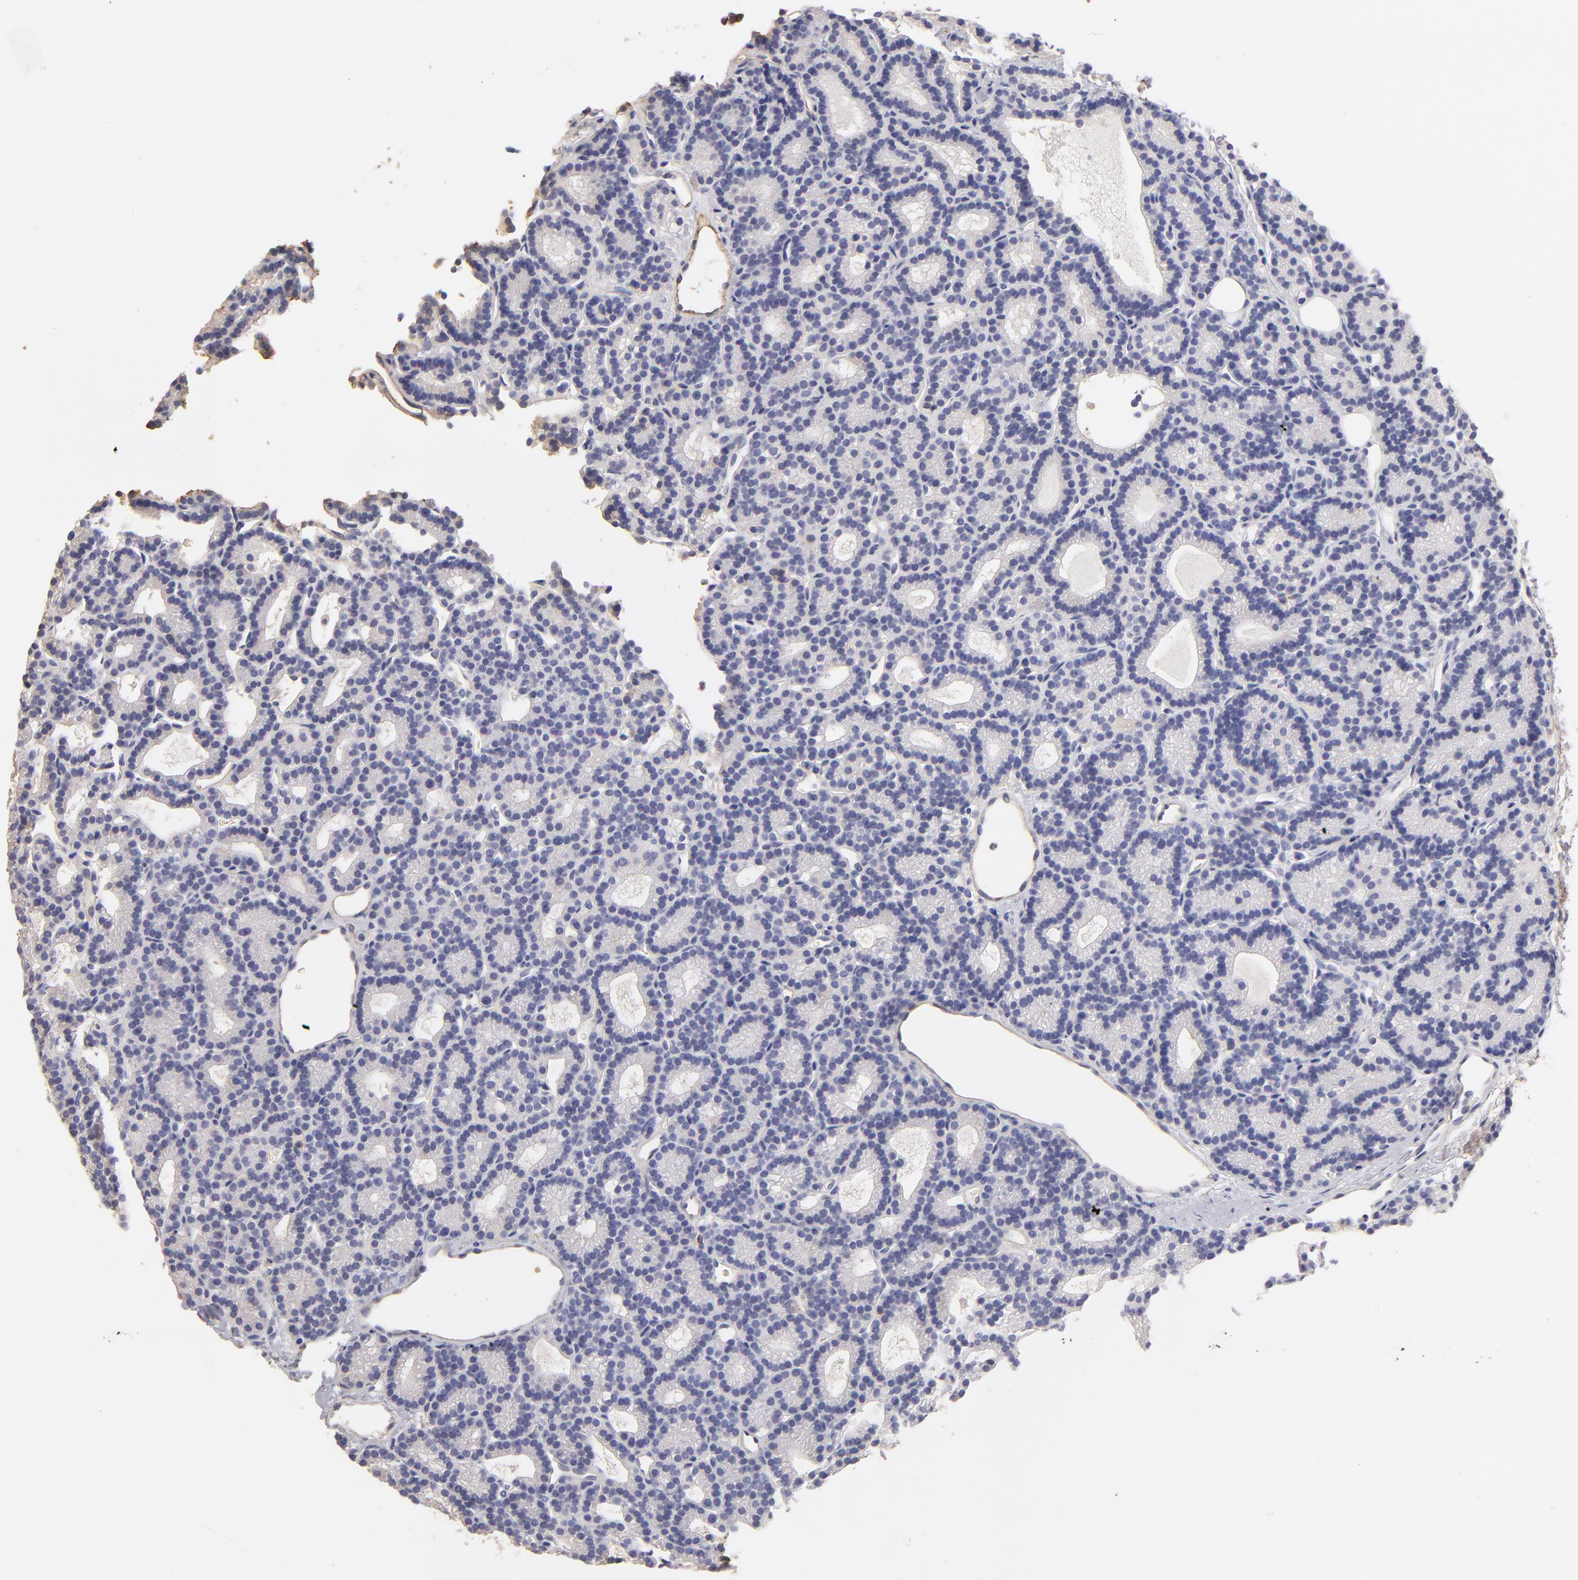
{"staining": {"intensity": "negative", "quantity": "none", "location": "none"}, "tissue": "parathyroid gland", "cell_type": "Glandular cells", "image_type": "normal", "snomed": [{"axis": "morphology", "description": "Normal tissue, NOS"}, {"axis": "topography", "description": "Parathyroid gland"}], "caption": "This is an immunohistochemistry micrograph of normal parathyroid gland. There is no positivity in glandular cells.", "gene": "ABCB1", "patient": {"sex": "male", "age": 85}}